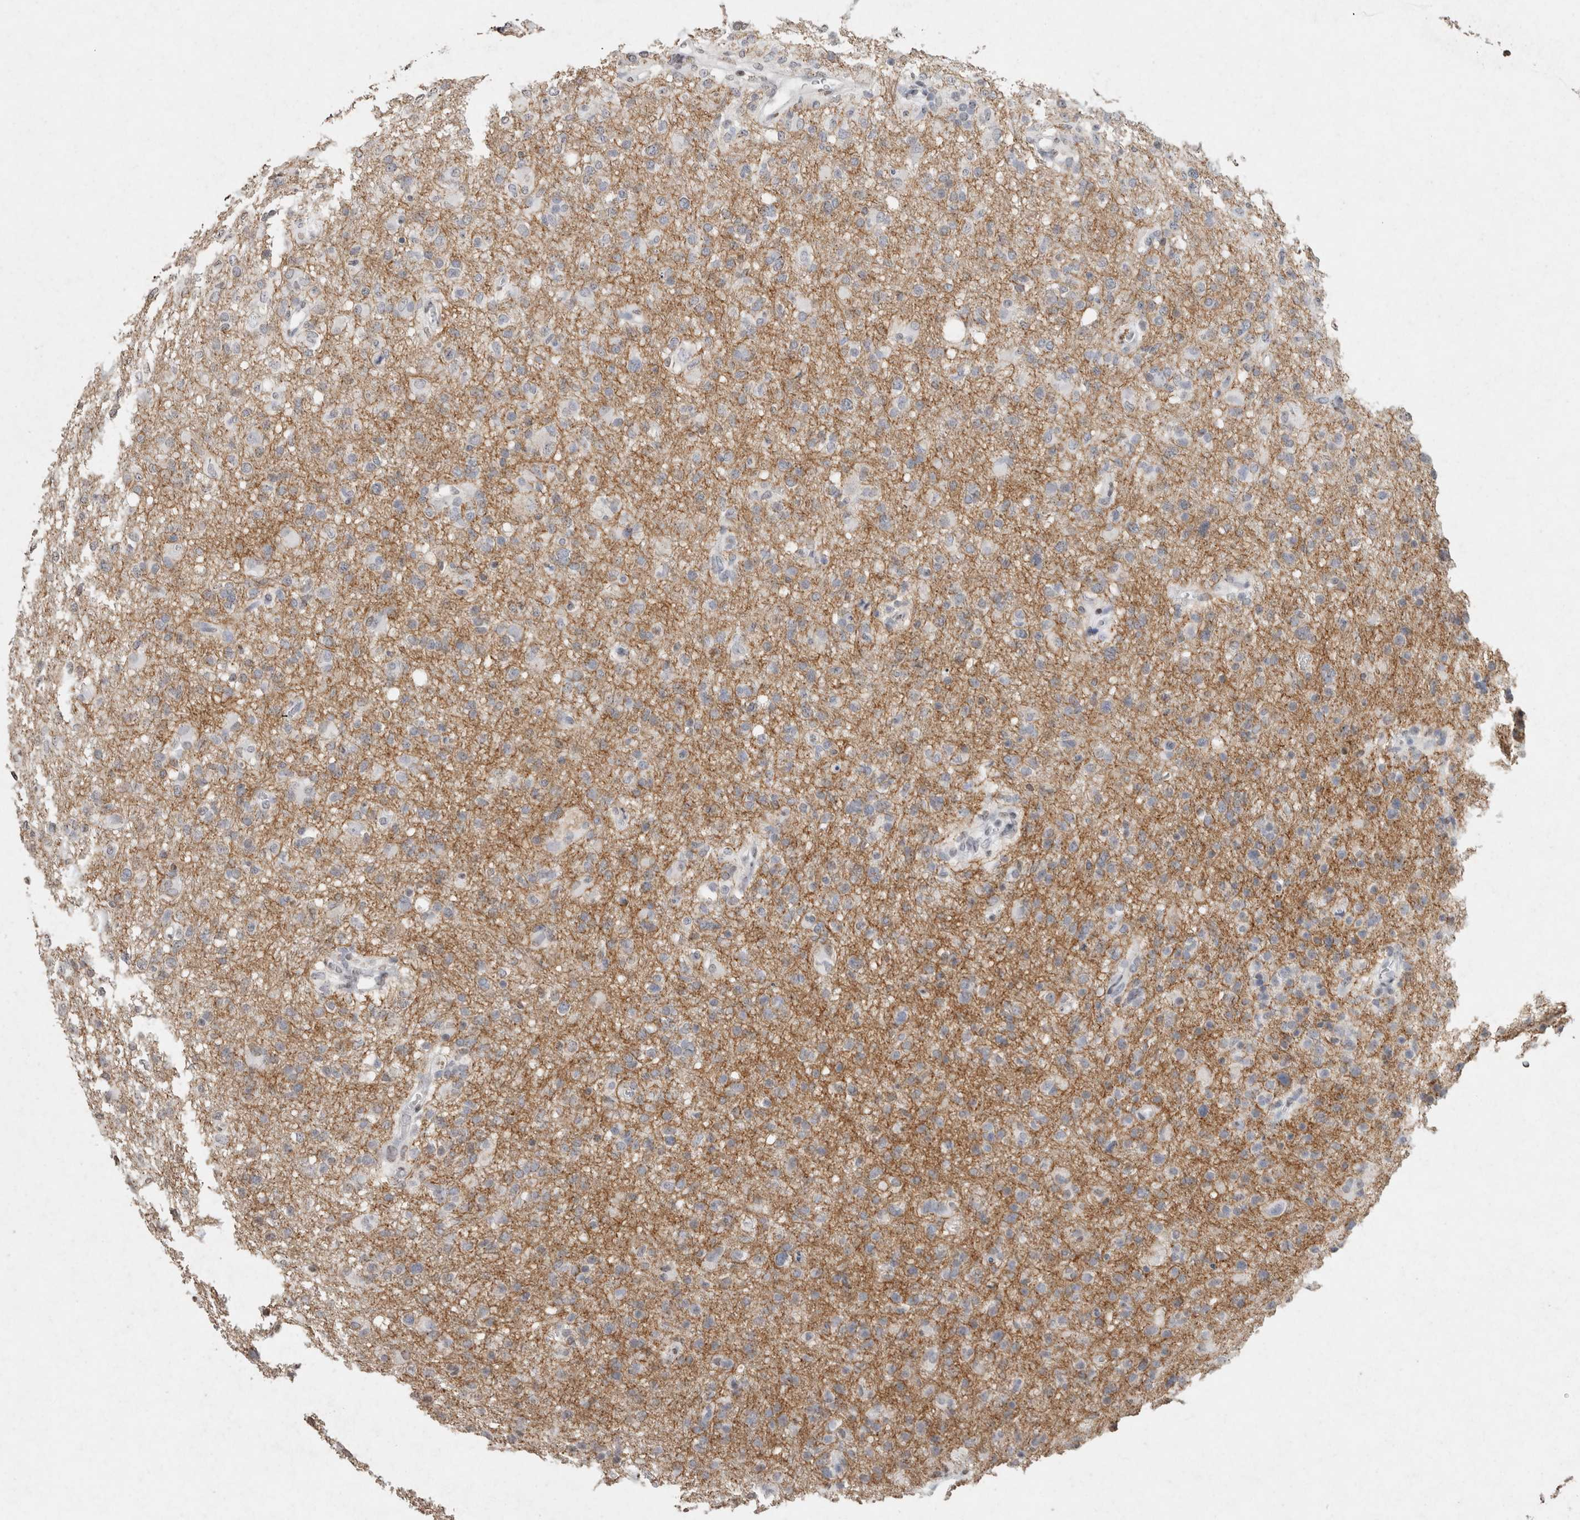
{"staining": {"intensity": "negative", "quantity": "none", "location": "none"}, "tissue": "glioma", "cell_type": "Tumor cells", "image_type": "cancer", "snomed": [{"axis": "morphology", "description": "Glioma, malignant, High grade"}, {"axis": "topography", "description": "Brain"}], "caption": "Immunohistochemistry (IHC) histopathology image of human malignant glioma (high-grade) stained for a protein (brown), which demonstrates no expression in tumor cells.", "gene": "CNTN1", "patient": {"sex": "female", "age": 57}}